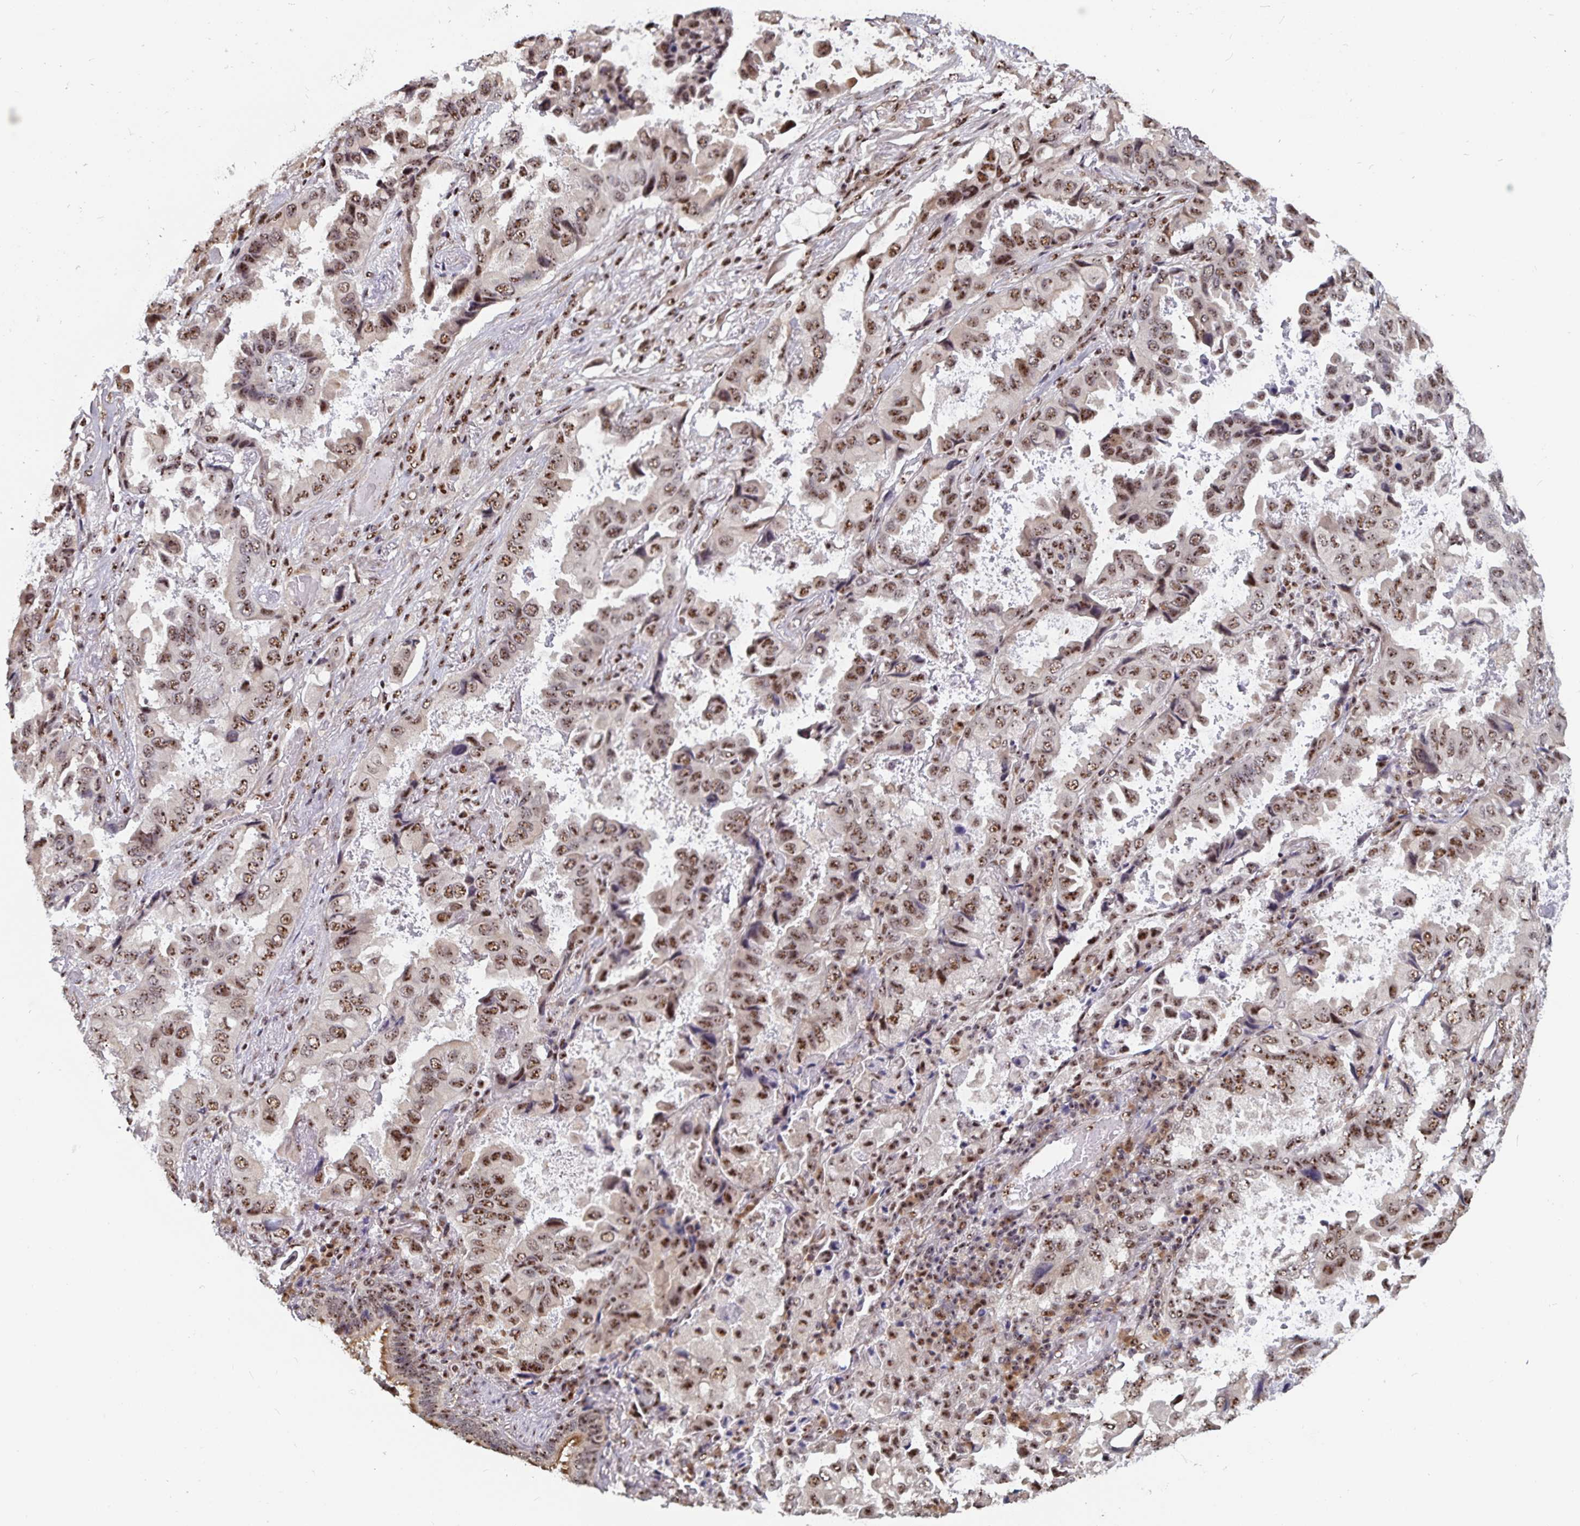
{"staining": {"intensity": "moderate", "quantity": ">75%", "location": "nuclear"}, "tissue": "lung cancer", "cell_type": "Tumor cells", "image_type": "cancer", "snomed": [{"axis": "morphology", "description": "Aneuploidy"}, {"axis": "morphology", "description": "Adenocarcinoma, NOS"}, {"axis": "morphology", "description": "Adenocarcinoma, metastatic, NOS"}, {"axis": "topography", "description": "Lymph node"}, {"axis": "topography", "description": "Lung"}], "caption": "Metastatic adenocarcinoma (lung) was stained to show a protein in brown. There is medium levels of moderate nuclear positivity in about >75% of tumor cells. (DAB (3,3'-diaminobenzidine) = brown stain, brightfield microscopy at high magnification).", "gene": "LAS1L", "patient": {"sex": "female", "age": 48}}